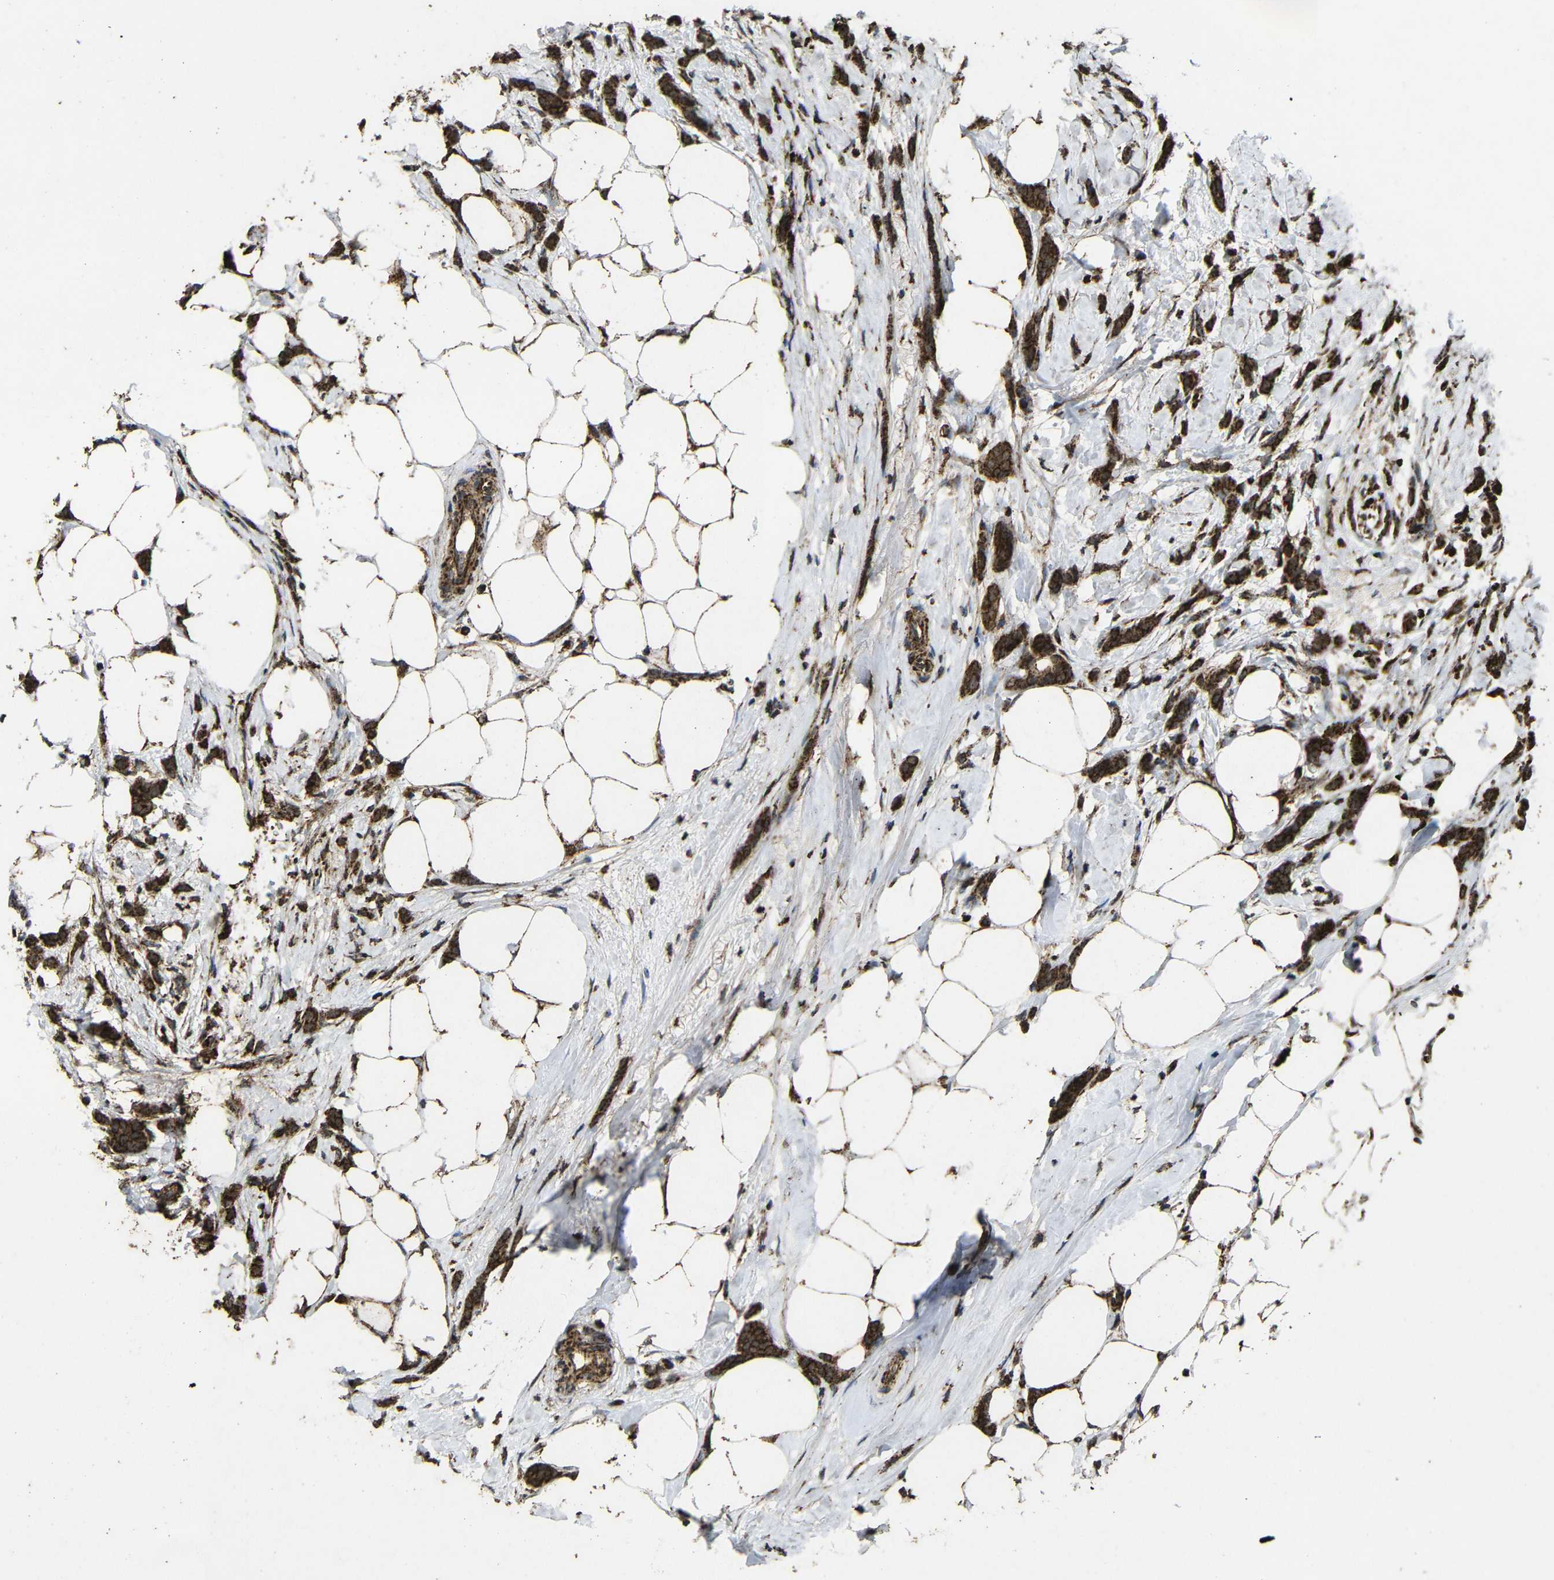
{"staining": {"intensity": "strong", "quantity": ">75%", "location": "cytoplasmic/membranous"}, "tissue": "breast cancer", "cell_type": "Tumor cells", "image_type": "cancer", "snomed": [{"axis": "morphology", "description": "Lobular carcinoma, in situ"}, {"axis": "morphology", "description": "Lobular carcinoma"}, {"axis": "topography", "description": "Breast"}], "caption": "Immunohistochemistry (DAB) staining of human lobular carcinoma in situ (breast) shows strong cytoplasmic/membranous protein expression in approximately >75% of tumor cells.", "gene": "ATP5F1A", "patient": {"sex": "female", "age": 41}}